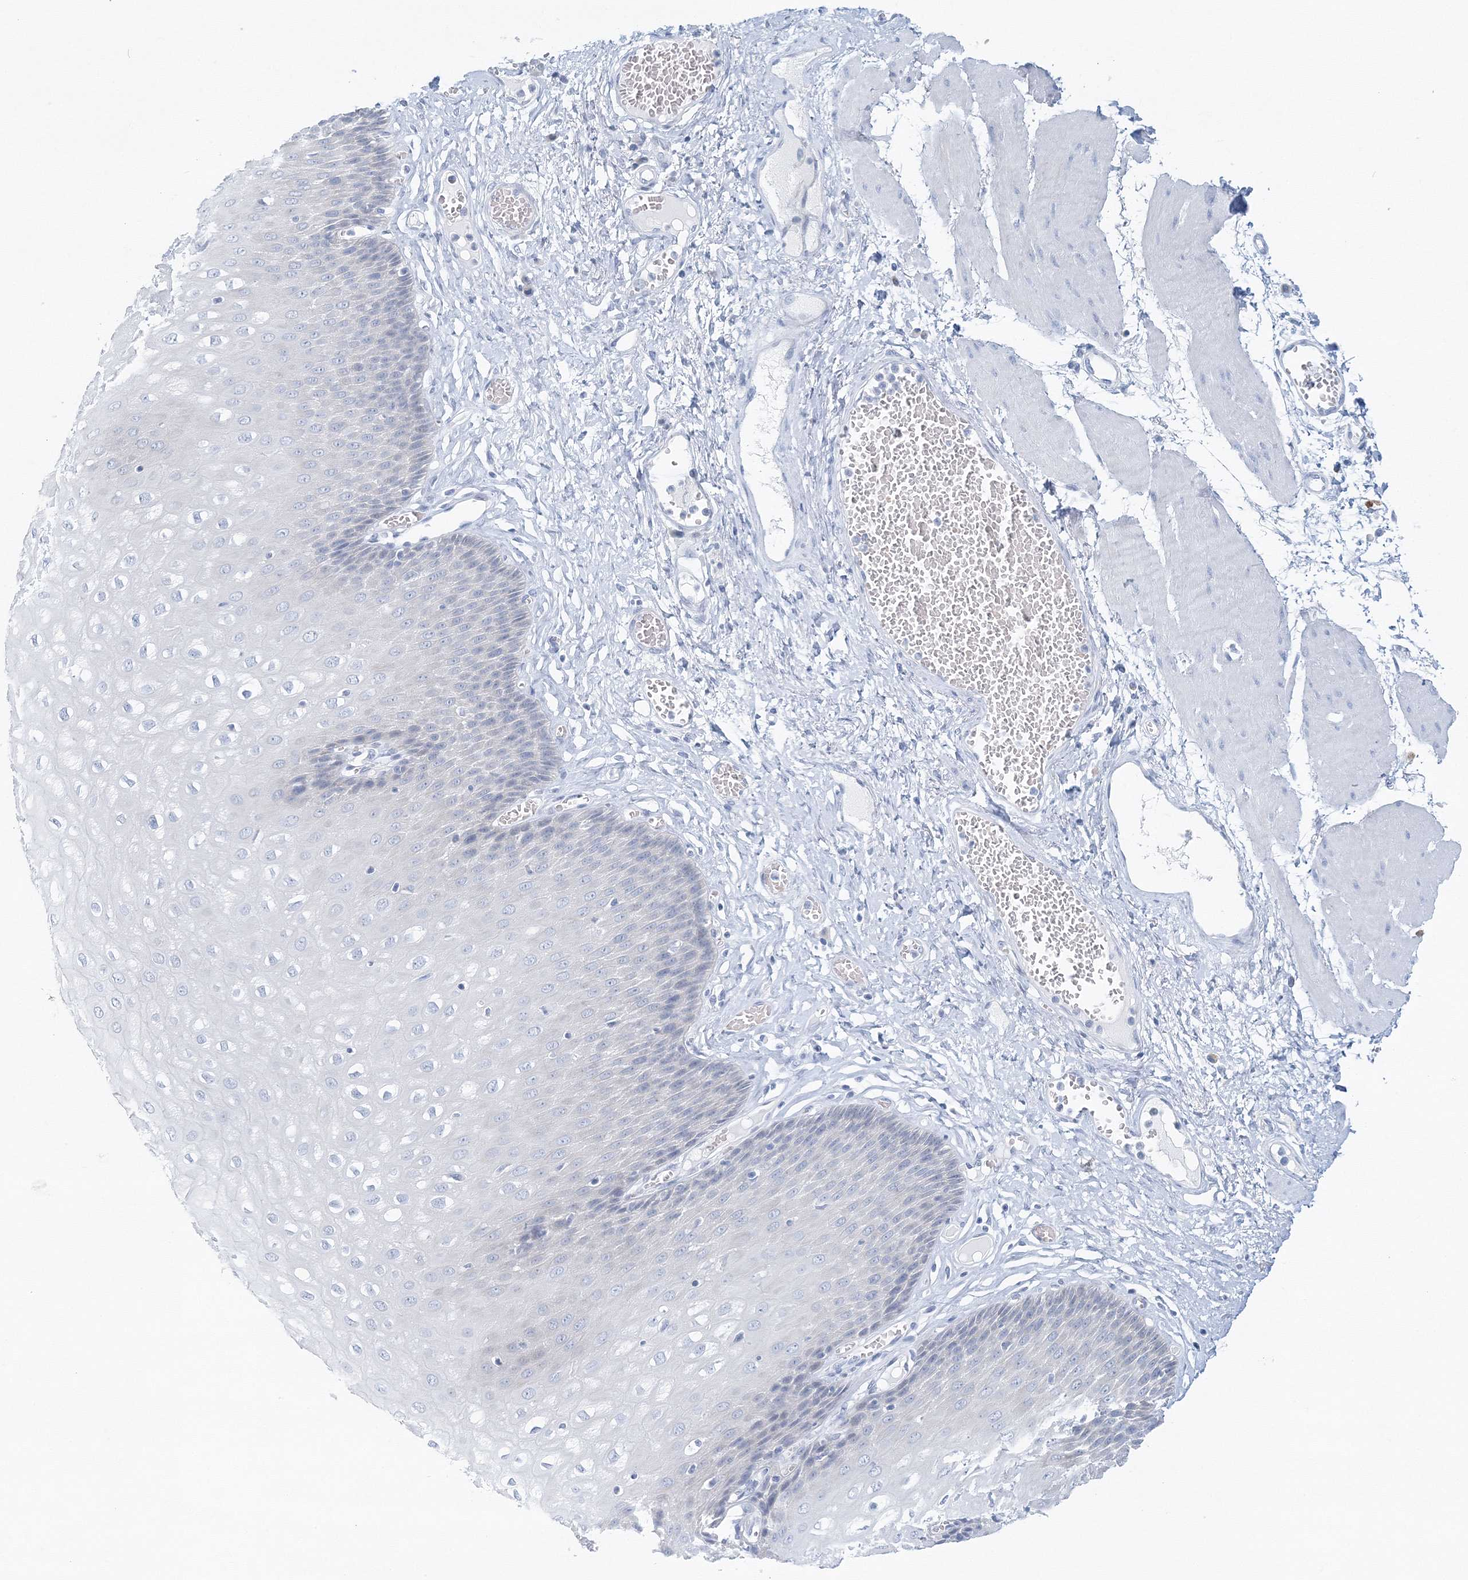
{"staining": {"intensity": "negative", "quantity": "none", "location": "none"}, "tissue": "esophagus", "cell_type": "Squamous epithelial cells", "image_type": "normal", "snomed": [{"axis": "morphology", "description": "Normal tissue, NOS"}, {"axis": "topography", "description": "Esophagus"}], "caption": "An image of human esophagus is negative for staining in squamous epithelial cells. (IHC, brightfield microscopy, high magnification).", "gene": "VILL", "patient": {"sex": "male", "age": 60}}